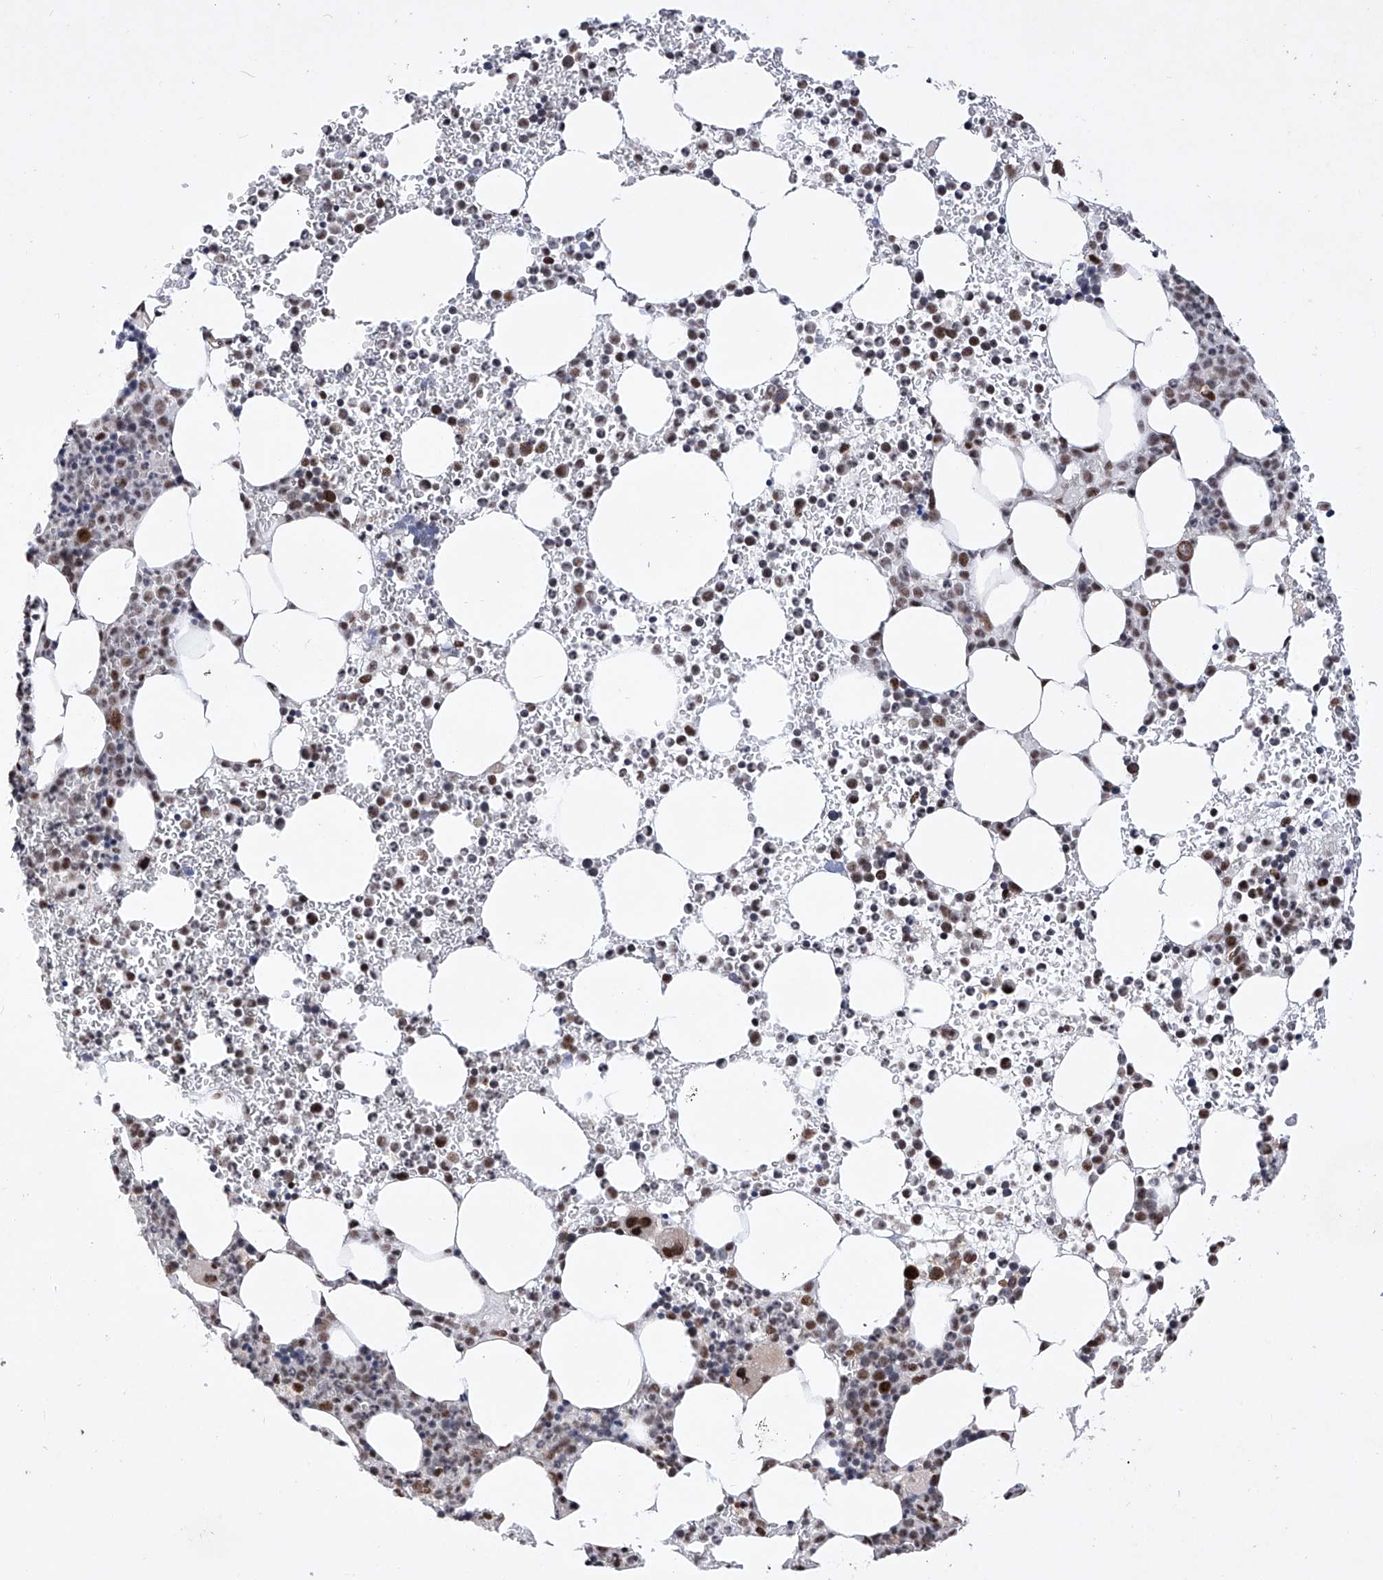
{"staining": {"intensity": "moderate", "quantity": "25%-75%", "location": "nuclear"}, "tissue": "bone marrow", "cell_type": "Hematopoietic cells", "image_type": "normal", "snomed": [{"axis": "morphology", "description": "Normal tissue, NOS"}, {"axis": "topography", "description": "Bone marrow"}], "caption": "Bone marrow stained for a protein (brown) exhibits moderate nuclear positive staining in approximately 25%-75% of hematopoietic cells.", "gene": "NFATC4", "patient": {"sex": "female", "age": 78}}